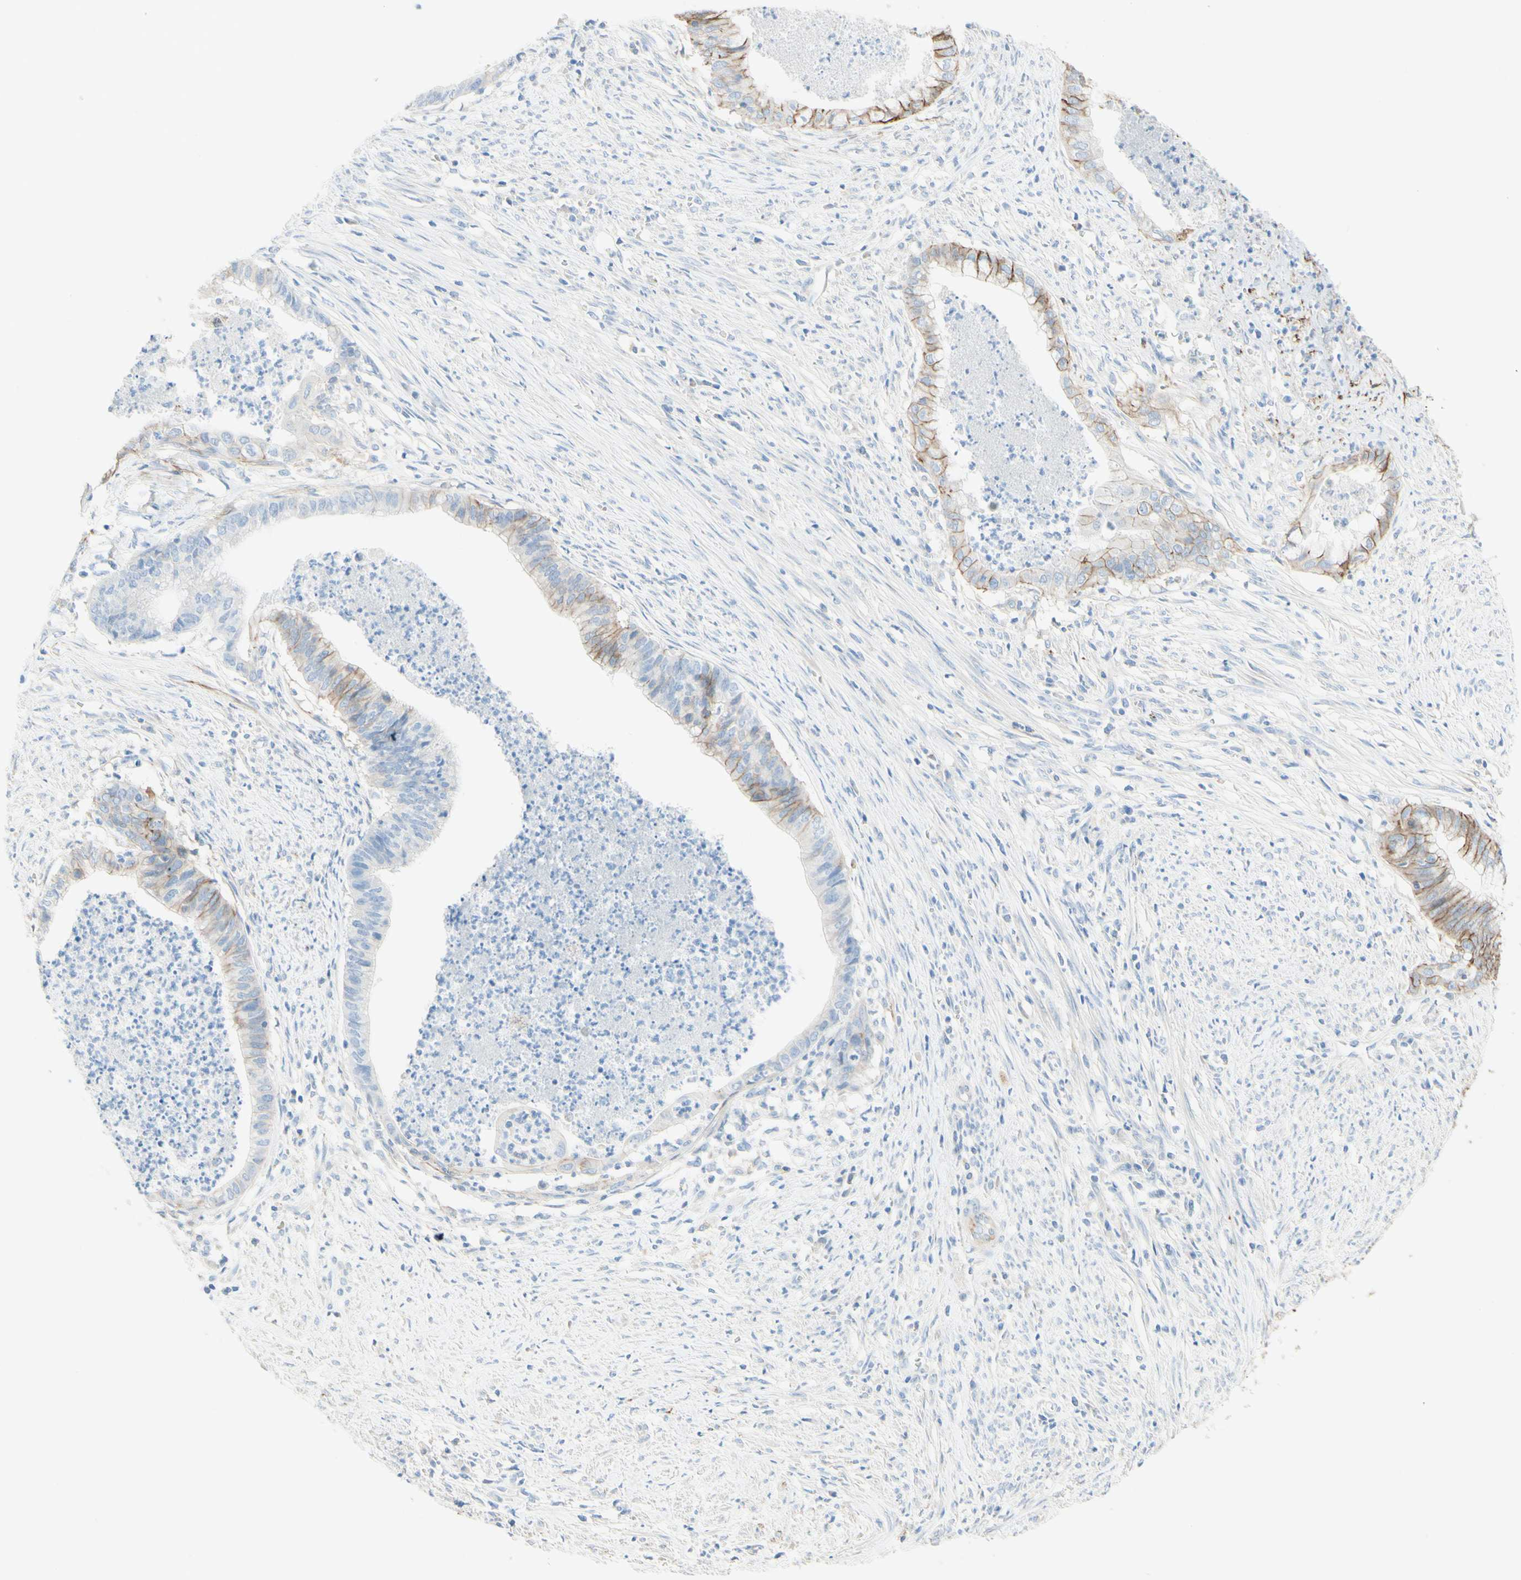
{"staining": {"intensity": "moderate", "quantity": "25%-75%", "location": "cytoplasmic/membranous"}, "tissue": "endometrial cancer", "cell_type": "Tumor cells", "image_type": "cancer", "snomed": [{"axis": "morphology", "description": "Necrosis, NOS"}, {"axis": "morphology", "description": "Adenocarcinoma, NOS"}, {"axis": "topography", "description": "Endometrium"}], "caption": "This image exhibits endometrial adenocarcinoma stained with immunohistochemistry to label a protein in brown. The cytoplasmic/membranous of tumor cells show moderate positivity for the protein. Nuclei are counter-stained blue.", "gene": "ALCAM", "patient": {"sex": "female", "age": 79}}